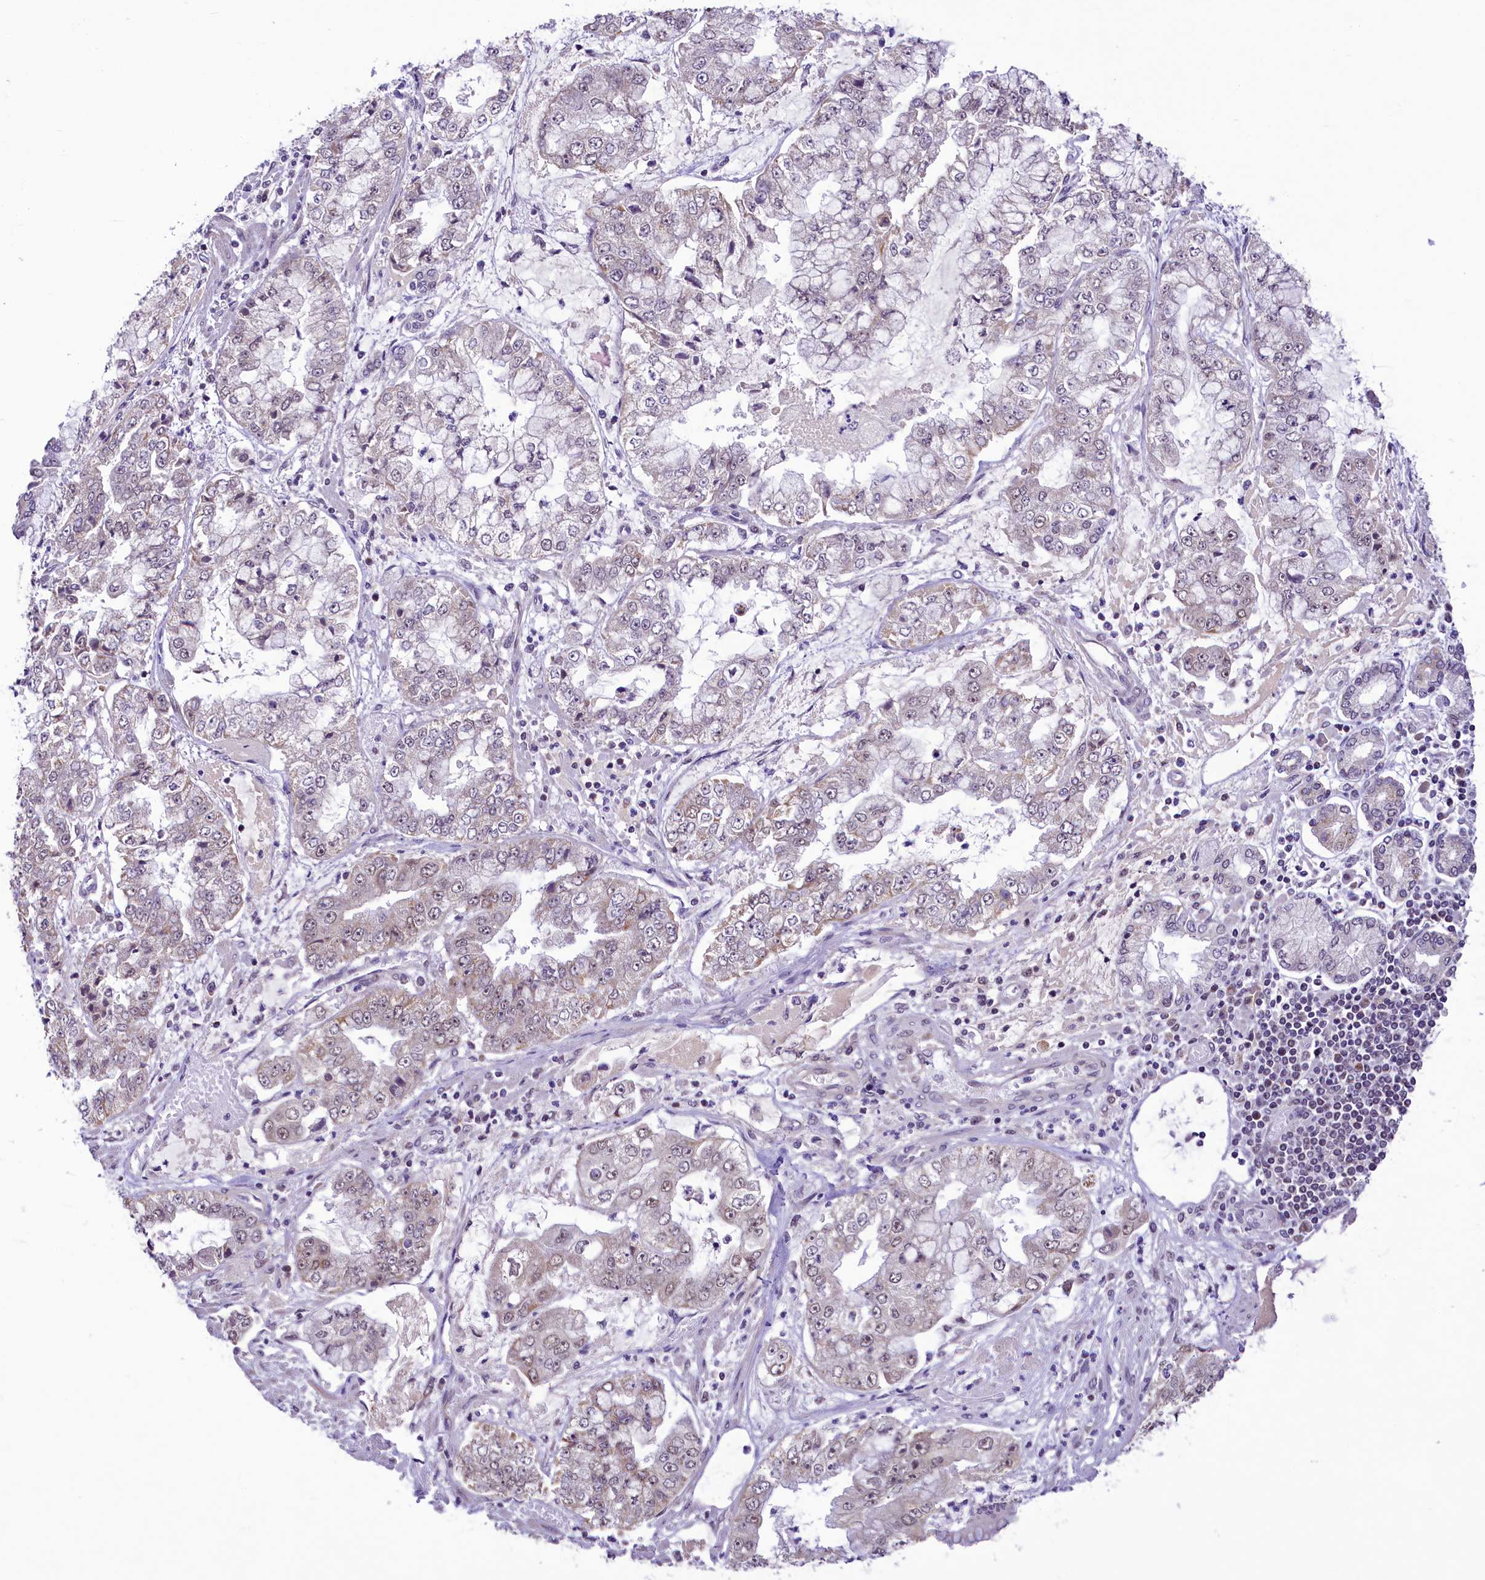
{"staining": {"intensity": "weak", "quantity": "<25%", "location": "nuclear"}, "tissue": "stomach cancer", "cell_type": "Tumor cells", "image_type": "cancer", "snomed": [{"axis": "morphology", "description": "Adenocarcinoma, NOS"}, {"axis": "topography", "description": "Stomach"}], "caption": "Tumor cells show no significant positivity in stomach cancer.", "gene": "PAF1", "patient": {"sex": "male", "age": 76}}